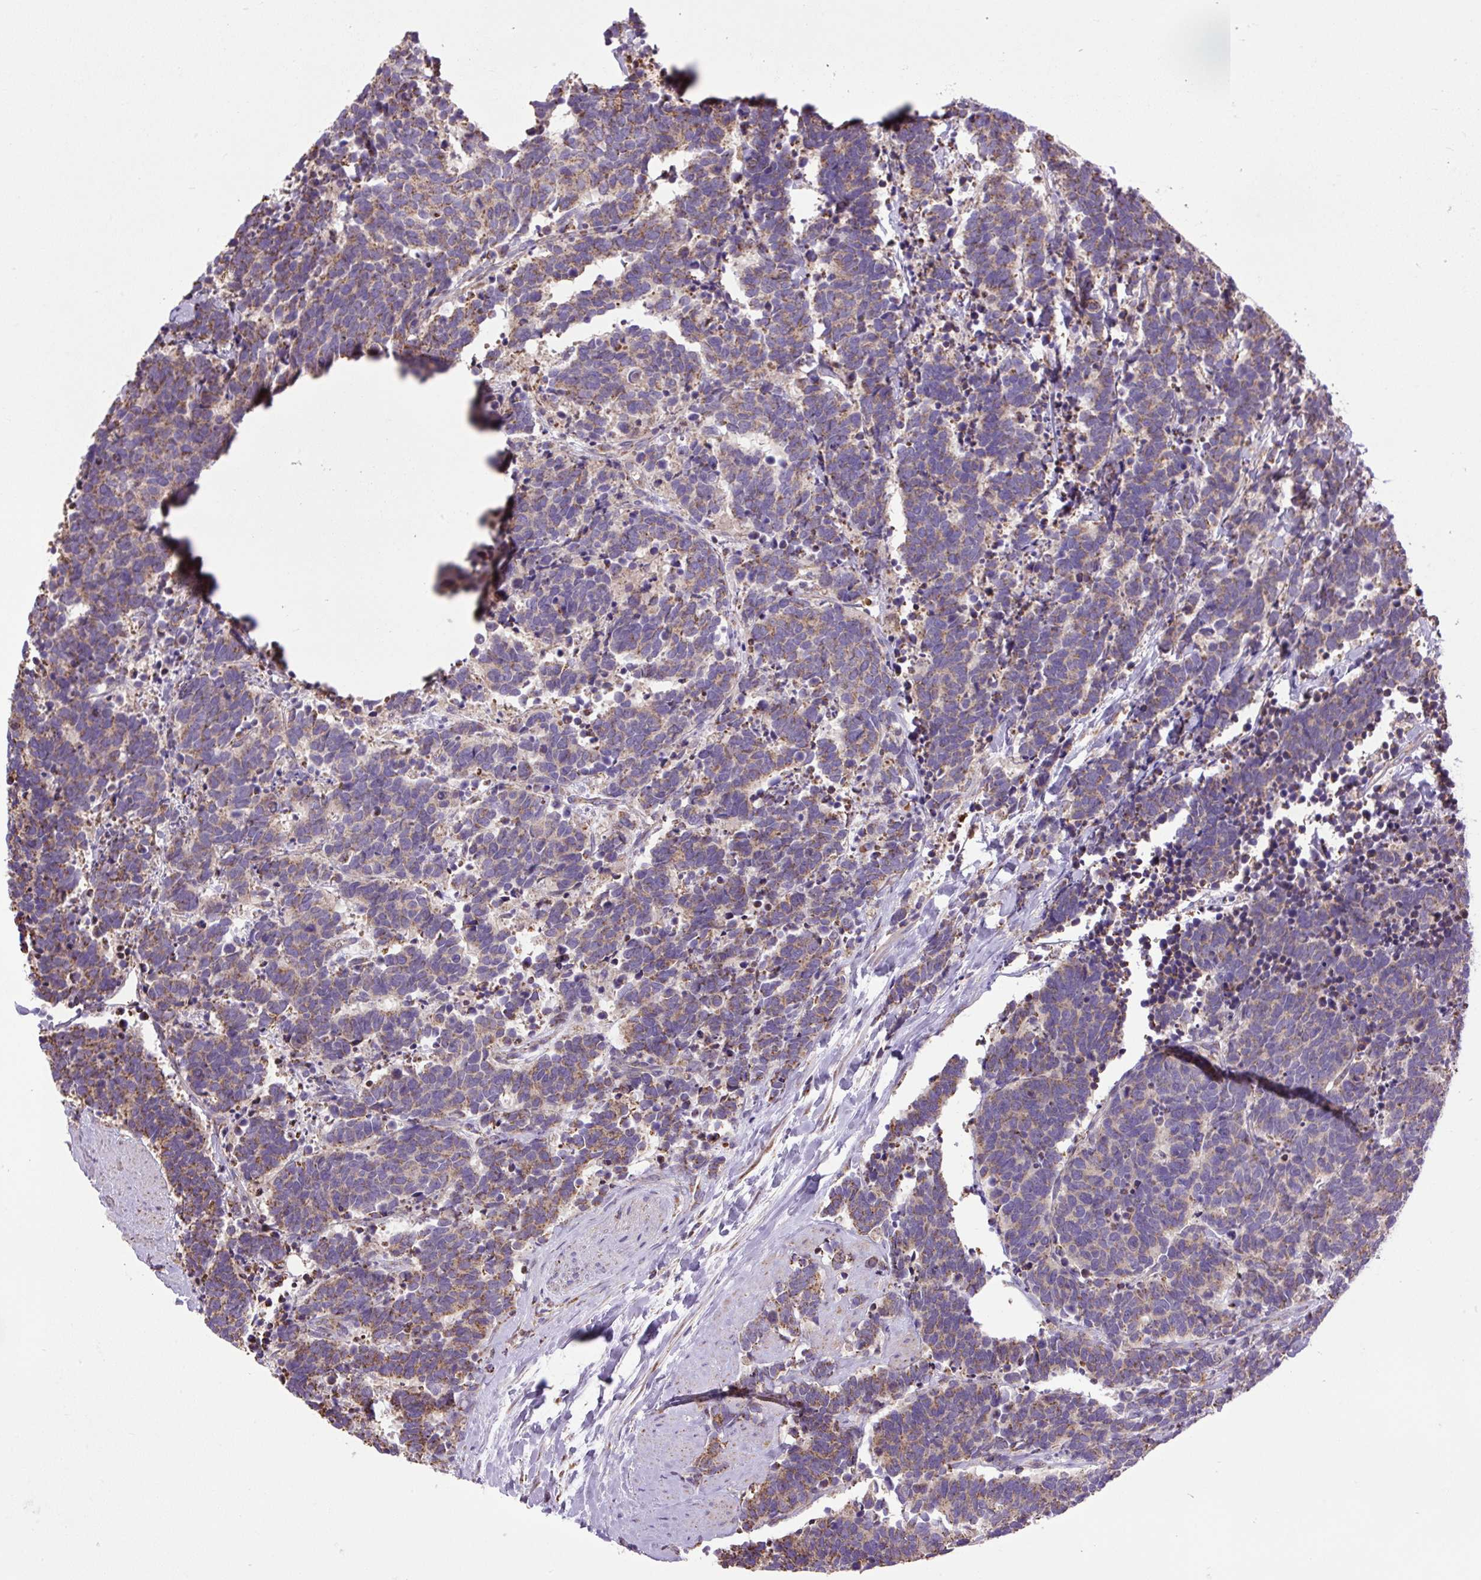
{"staining": {"intensity": "moderate", "quantity": "25%-75%", "location": "cytoplasmic/membranous"}, "tissue": "carcinoid", "cell_type": "Tumor cells", "image_type": "cancer", "snomed": [{"axis": "morphology", "description": "Carcinoma, NOS"}, {"axis": "morphology", "description": "Carcinoid, malignant, NOS"}, {"axis": "topography", "description": "Prostate"}], "caption": "Carcinoid stained with a protein marker shows moderate staining in tumor cells.", "gene": "PLCG1", "patient": {"sex": "male", "age": 57}}